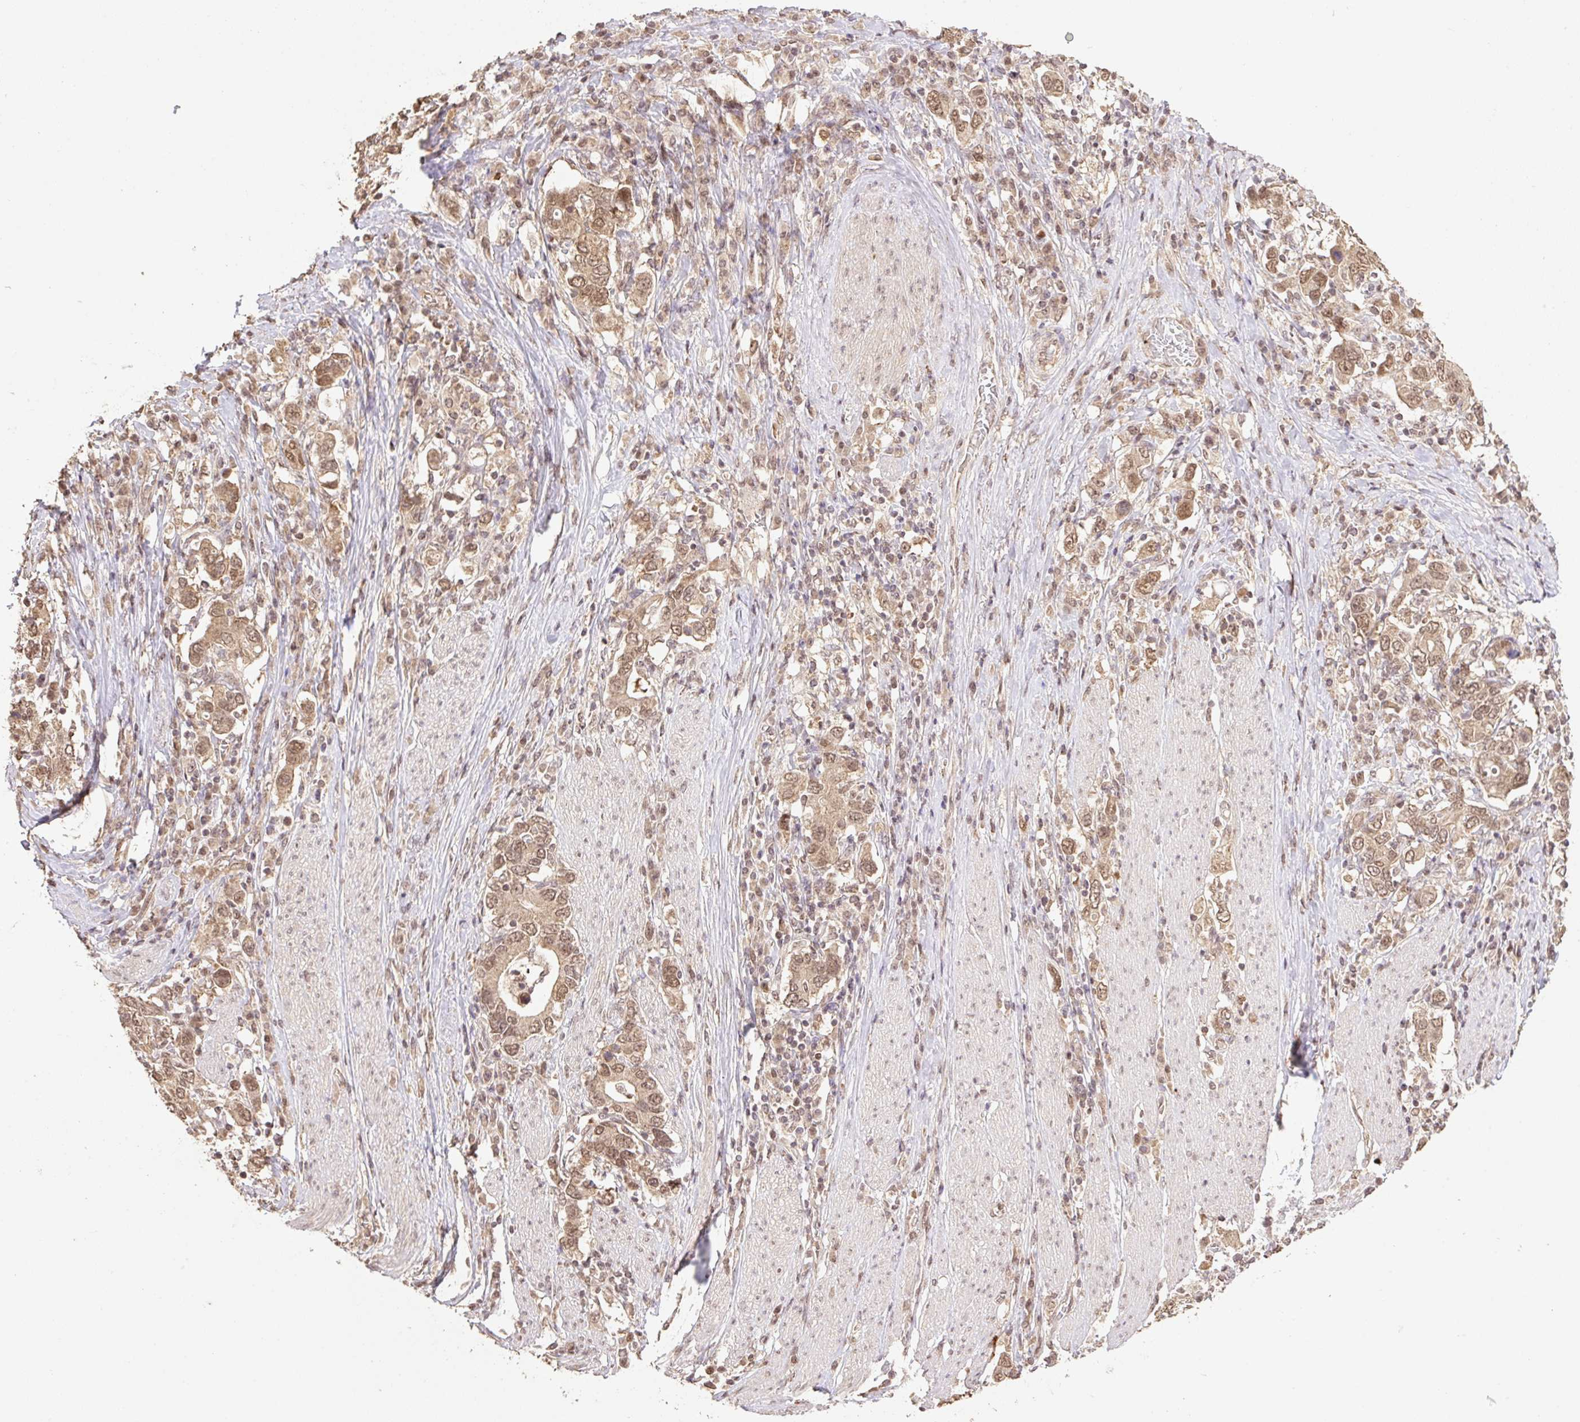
{"staining": {"intensity": "moderate", "quantity": ">75%", "location": "cytoplasmic/membranous,nuclear"}, "tissue": "stomach cancer", "cell_type": "Tumor cells", "image_type": "cancer", "snomed": [{"axis": "morphology", "description": "Adenocarcinoma, NOS"}, {"axis": "topography", "description": "Stomach, upper"}, {"axis": "topography", "description": "Stomach"}], "caption": "An IHC histopathology image of neoplastic tissue is shown. Protein staining in brown labels moderate cytoplasmic/membranous and nuclear positivity in stomach cancer (adenocarcinoma) within tumor cells. The staining is performed using DAB (3,3'-diaminobenzidine) brown chromogen to label protein expression. The nuclei are counter-stained blue using hematoxylin.", "gene": "VPS25", "patient": {"sex": "male", "age": 62}}